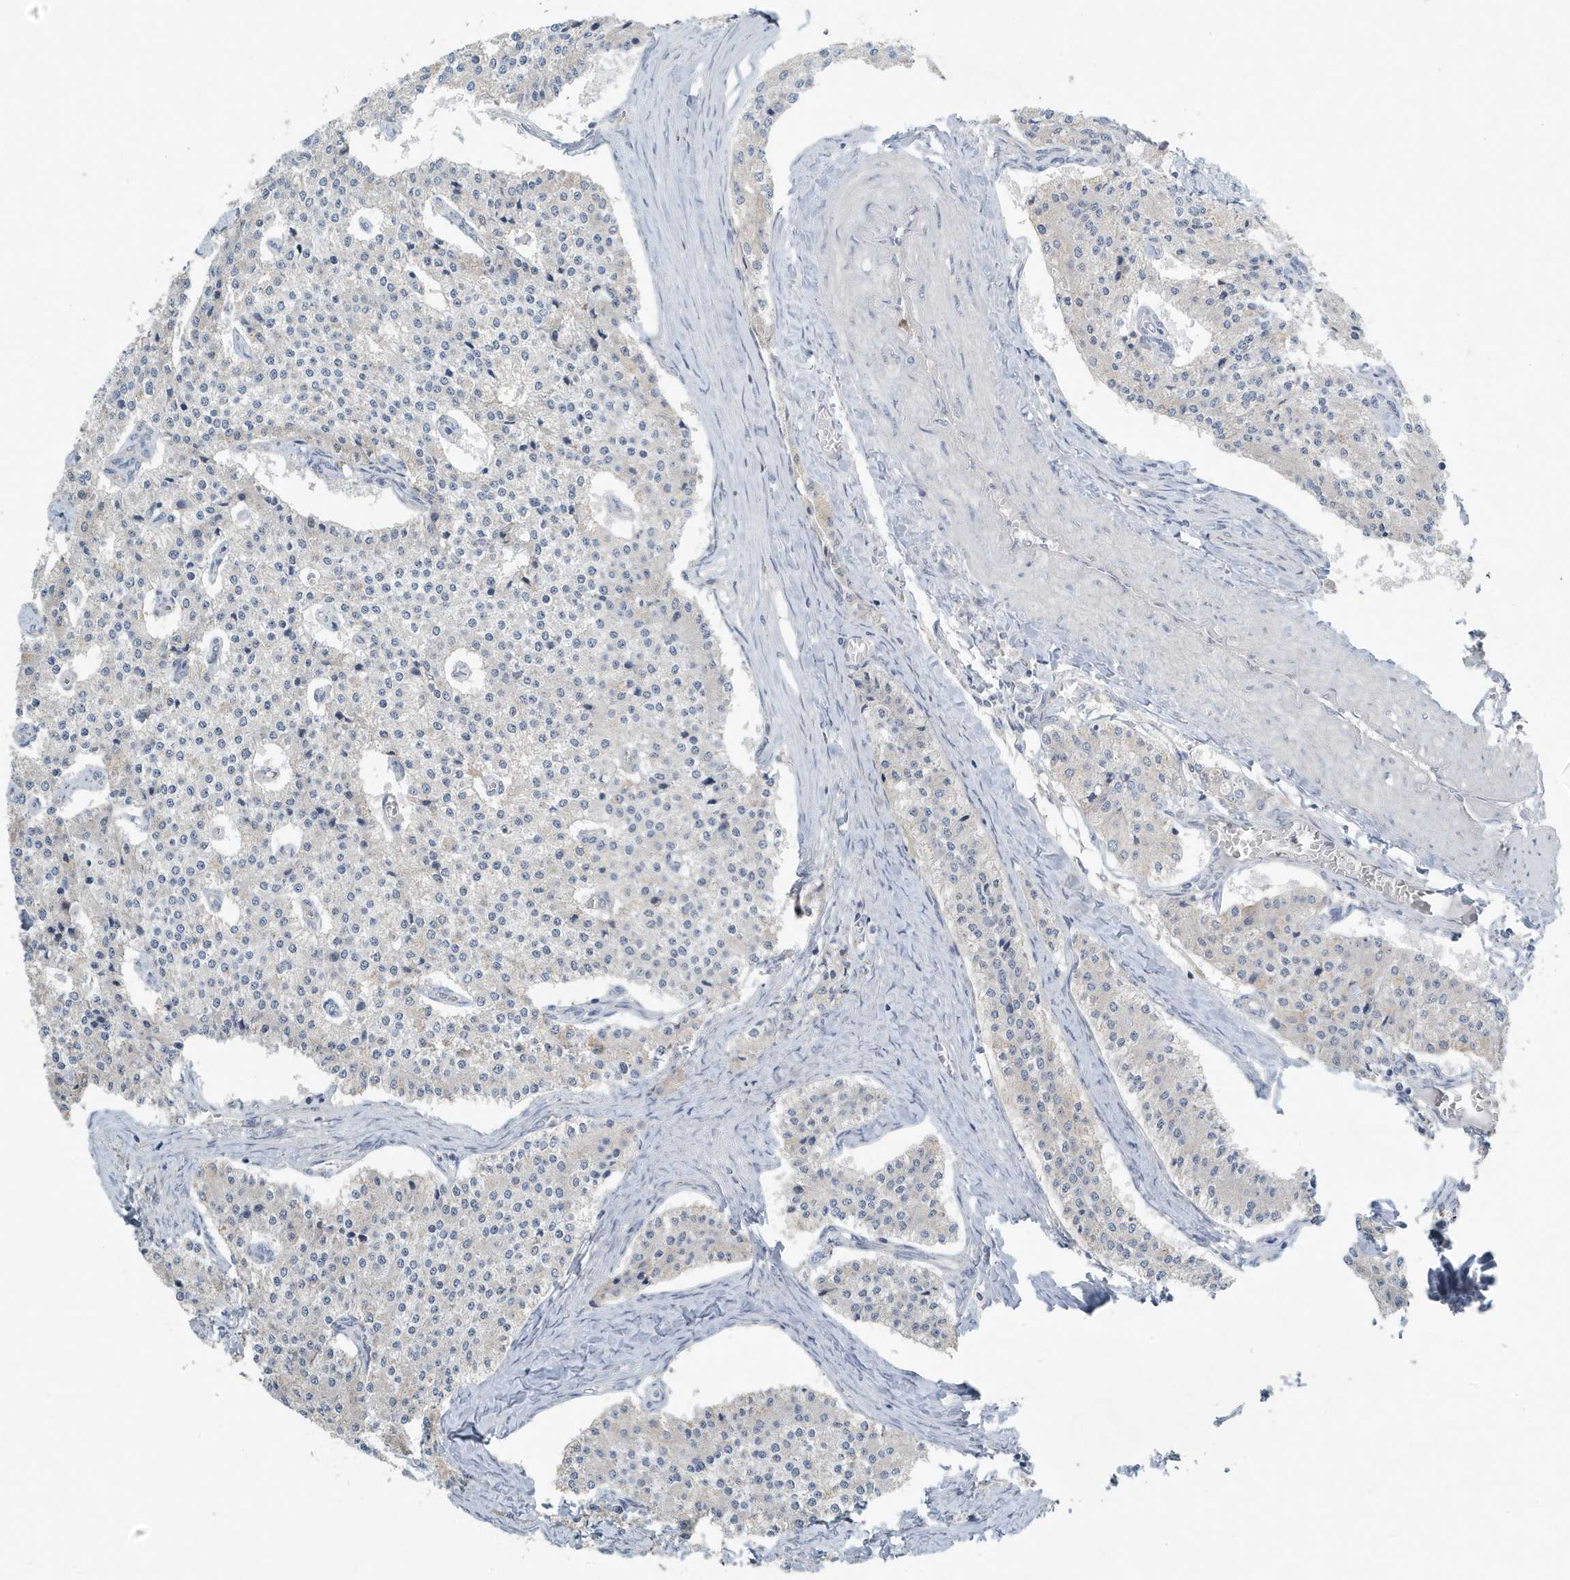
{"staining": {"intensity": "negative", "quantity": "none", "location": "none"}, "tissue": "carcinoid", "cell_type": "Tumor cells", "image_type": "cancer", "snomed": [{"axis": "morphology", "description": "Carcinoid, malignant, NOS"}, {"axis": "topography", "description": "Colon"}], "caption": "Carcinoid stained for a protein using immunohistochemistry displays no positivity tumor cells.", "gene": "UGT2B4", "patient": {"sex": "female", "age": 52}}